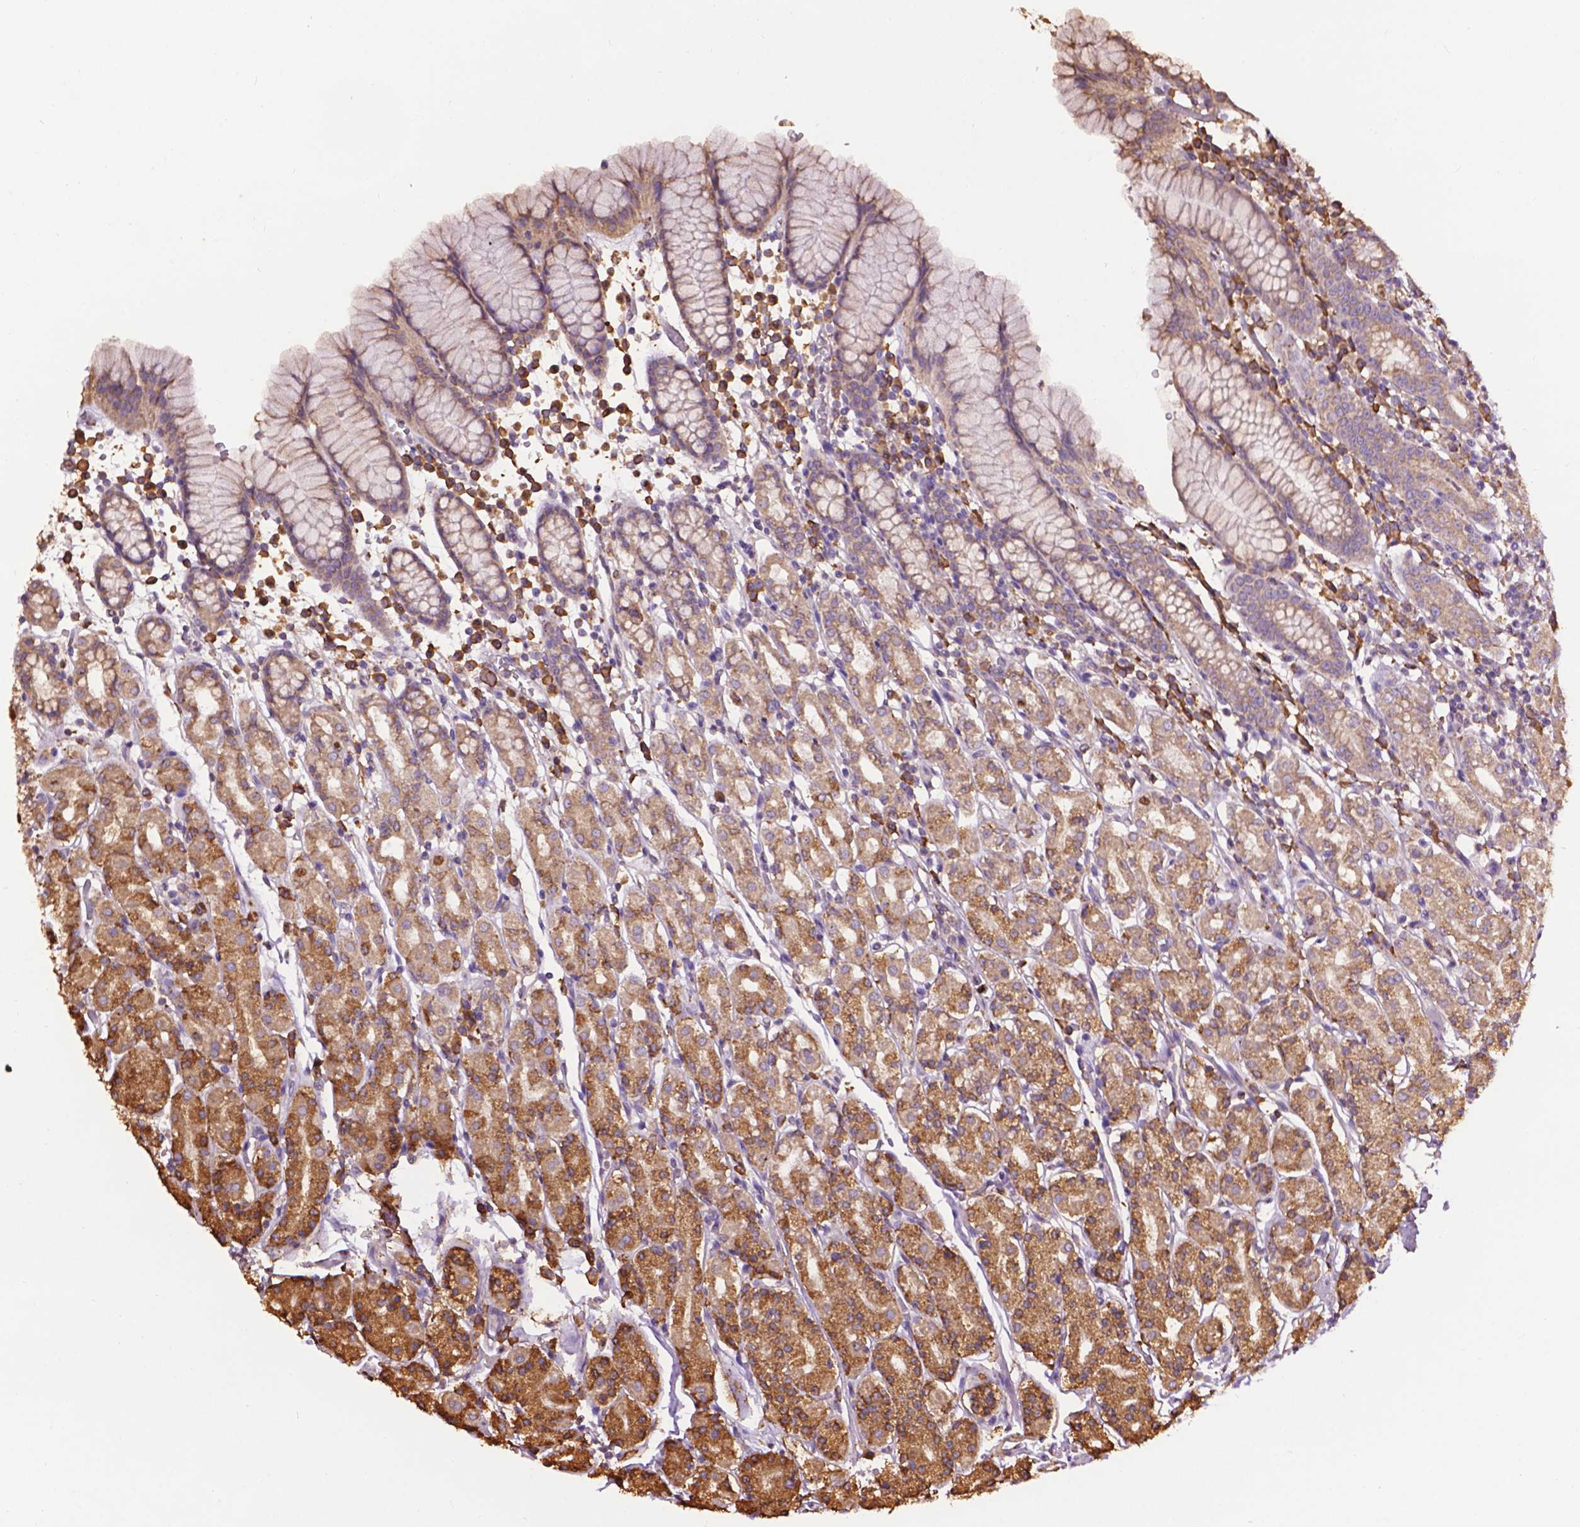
{"staining": {"intensity": "moderate", "quantity": "25%-75%", "location": "cytoplasmic/membranous"}, "tissue": "stomach", "cell_type": "Glandular cells", "image_type": "normal", "snomed": [{"axis": "morphology", "description": "Normal tissue, NOS"}, {"axis": "topography", "description": "Stomach, upper"}, {"axis": "topography", "description": "Stomach"}], "caption": "High-power microscopy captured an IHC micrograph of unremarkable stomach, revealing moderate cytoplasmic/membranous expression in about 25%-75% of glandular cells.", "gene": "PPP2R5E", "patient": {"sex": "male", "age": 62}}